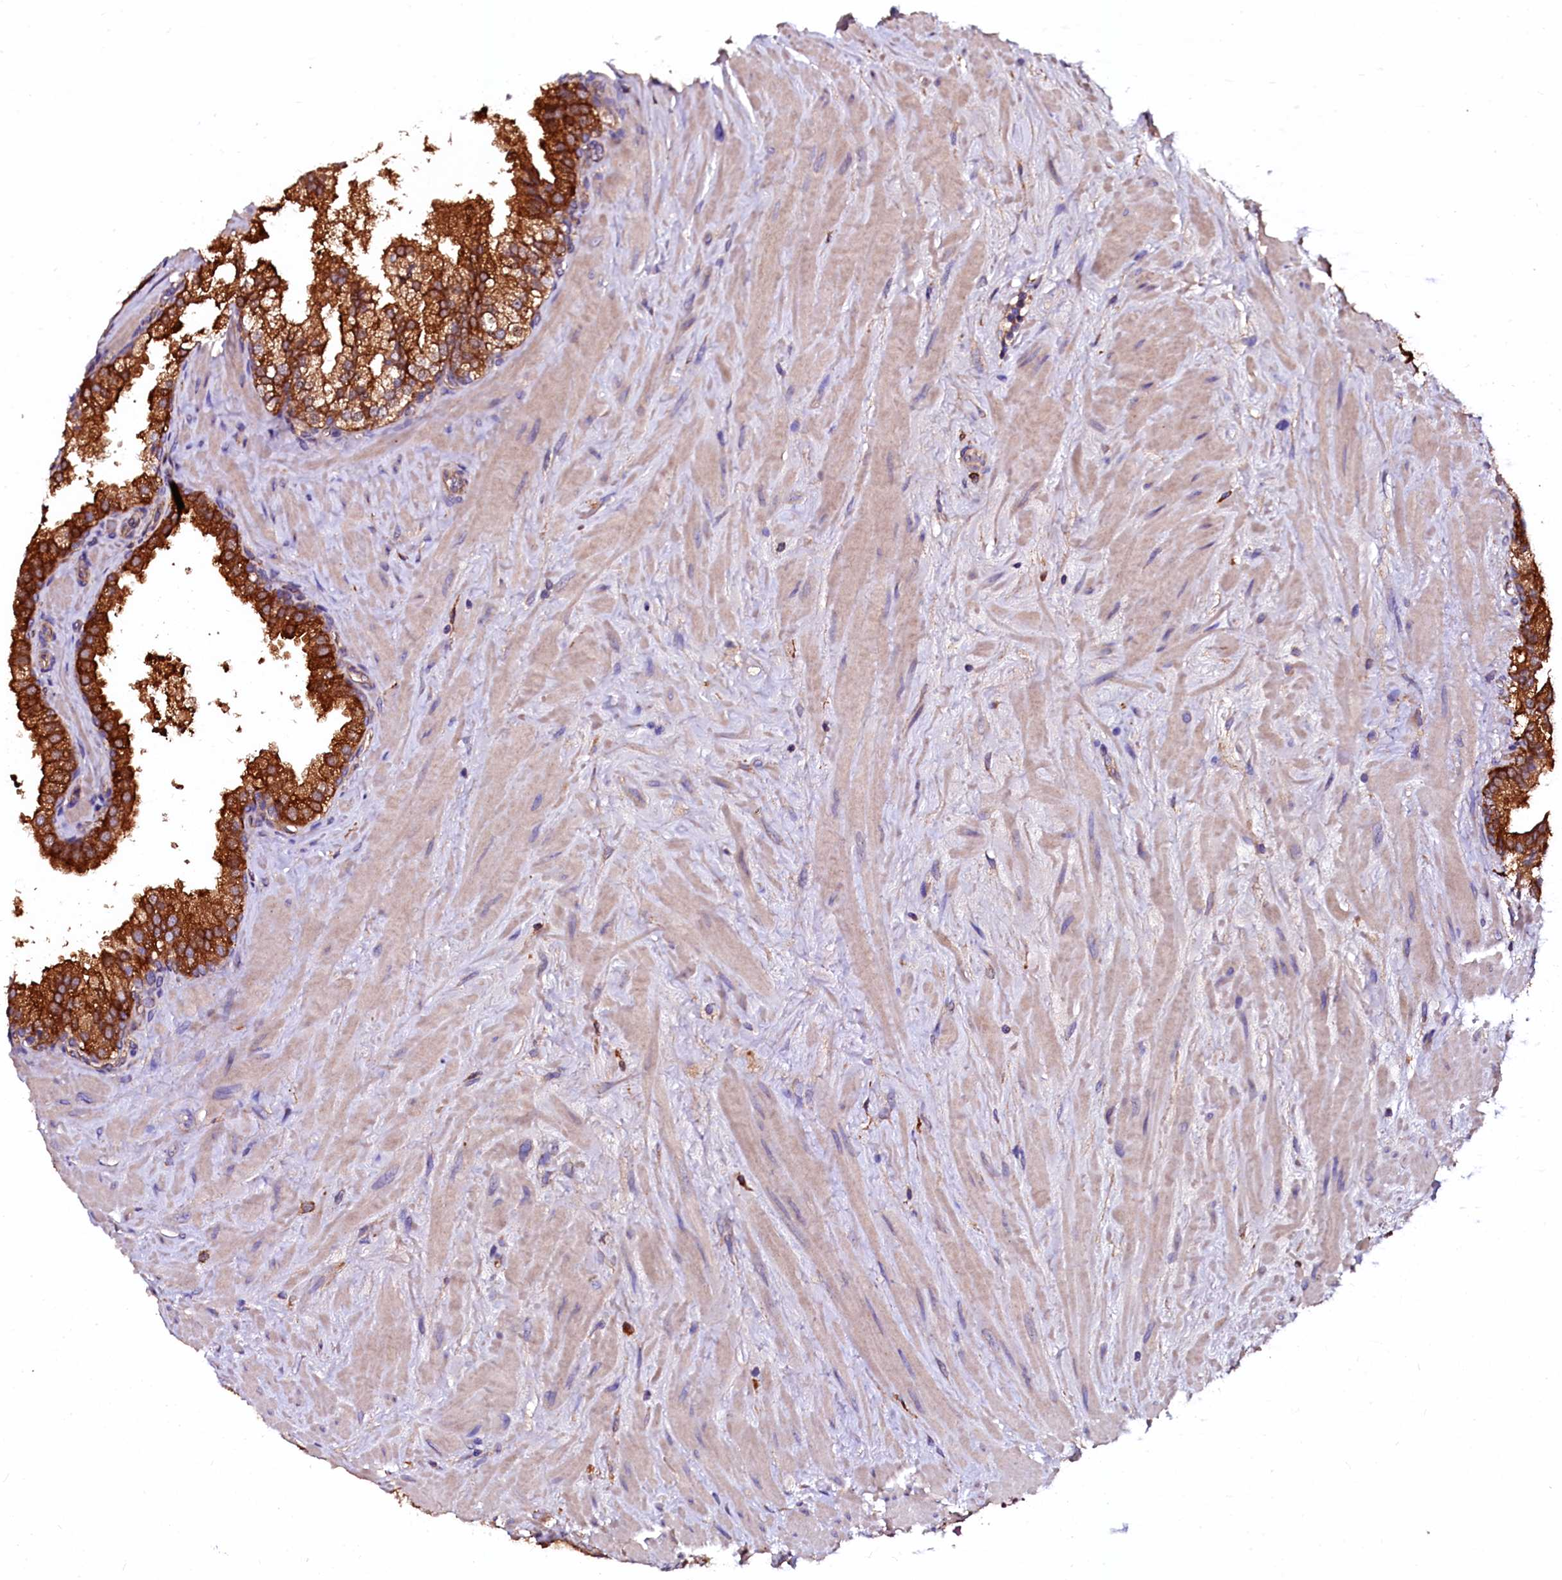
{"staining": {"intensity": "strong", "quantity": ">75%", "location": "cytoplasmic/membranous"}, "tissue": "prostate cancer", "cell_type": "Tumor cells", "image_type": "cancer", "snomed": [{"axis": "morphology", "description": "Adenocarcinoma, High grade"}, {"axis": "topography", "description": "Prostate"}], "caption": "Protein staining displays strong cytoplasmic/membranous expression in approximately >75% of tumor cells in prostate cancer (adenocarcinoma (high-grade)).", "gene": "APPL2", "patient": {"sex": "male", "age": 65}}